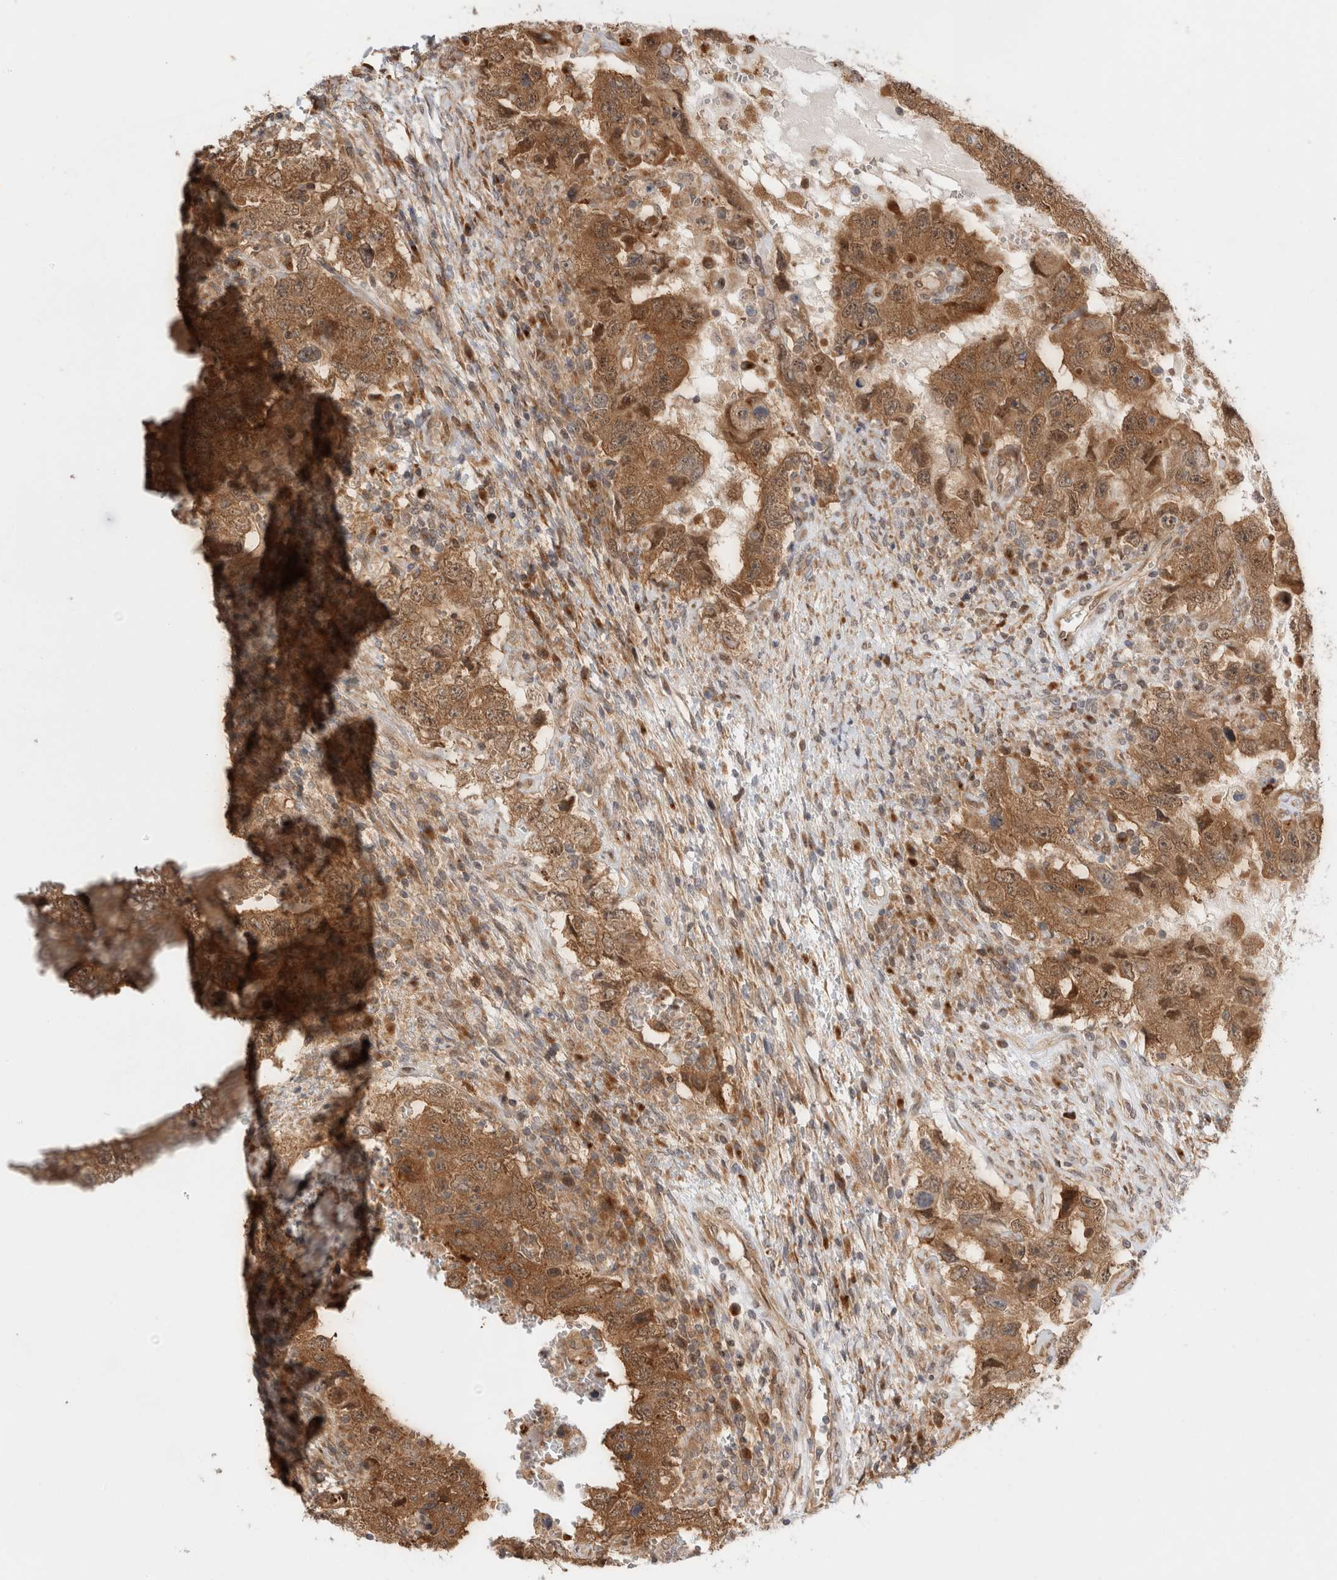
{"staining": {"intensity": "moderate", "quantity": ">75%", "location": "cytoplasmic/membranous"}, "tissue": "testis cancer", "cell_type": "Tumor cells", "image_type": "cancer", "snomed": [{"axis": "morphology", "description": "Carcinoma, Embryonal, NOS"}, {"axis": "topography", "description": "Testis"}], "caption": "Immunohistochemistry staining of testis cancer, which exhibits medium levels of moderate cytoplasmic/membranous expression in about >75% of tumor cells indicating moderate cytoplasmic/membranous protein staining. The staining was performed using DAB (3,3'-diaminobenzidine) (brown) for protein detection and nuclei were counterstained in hematoxylin (blue).", "gene": "ACTL9", "patient": {"sex": "male", "age": 26}}